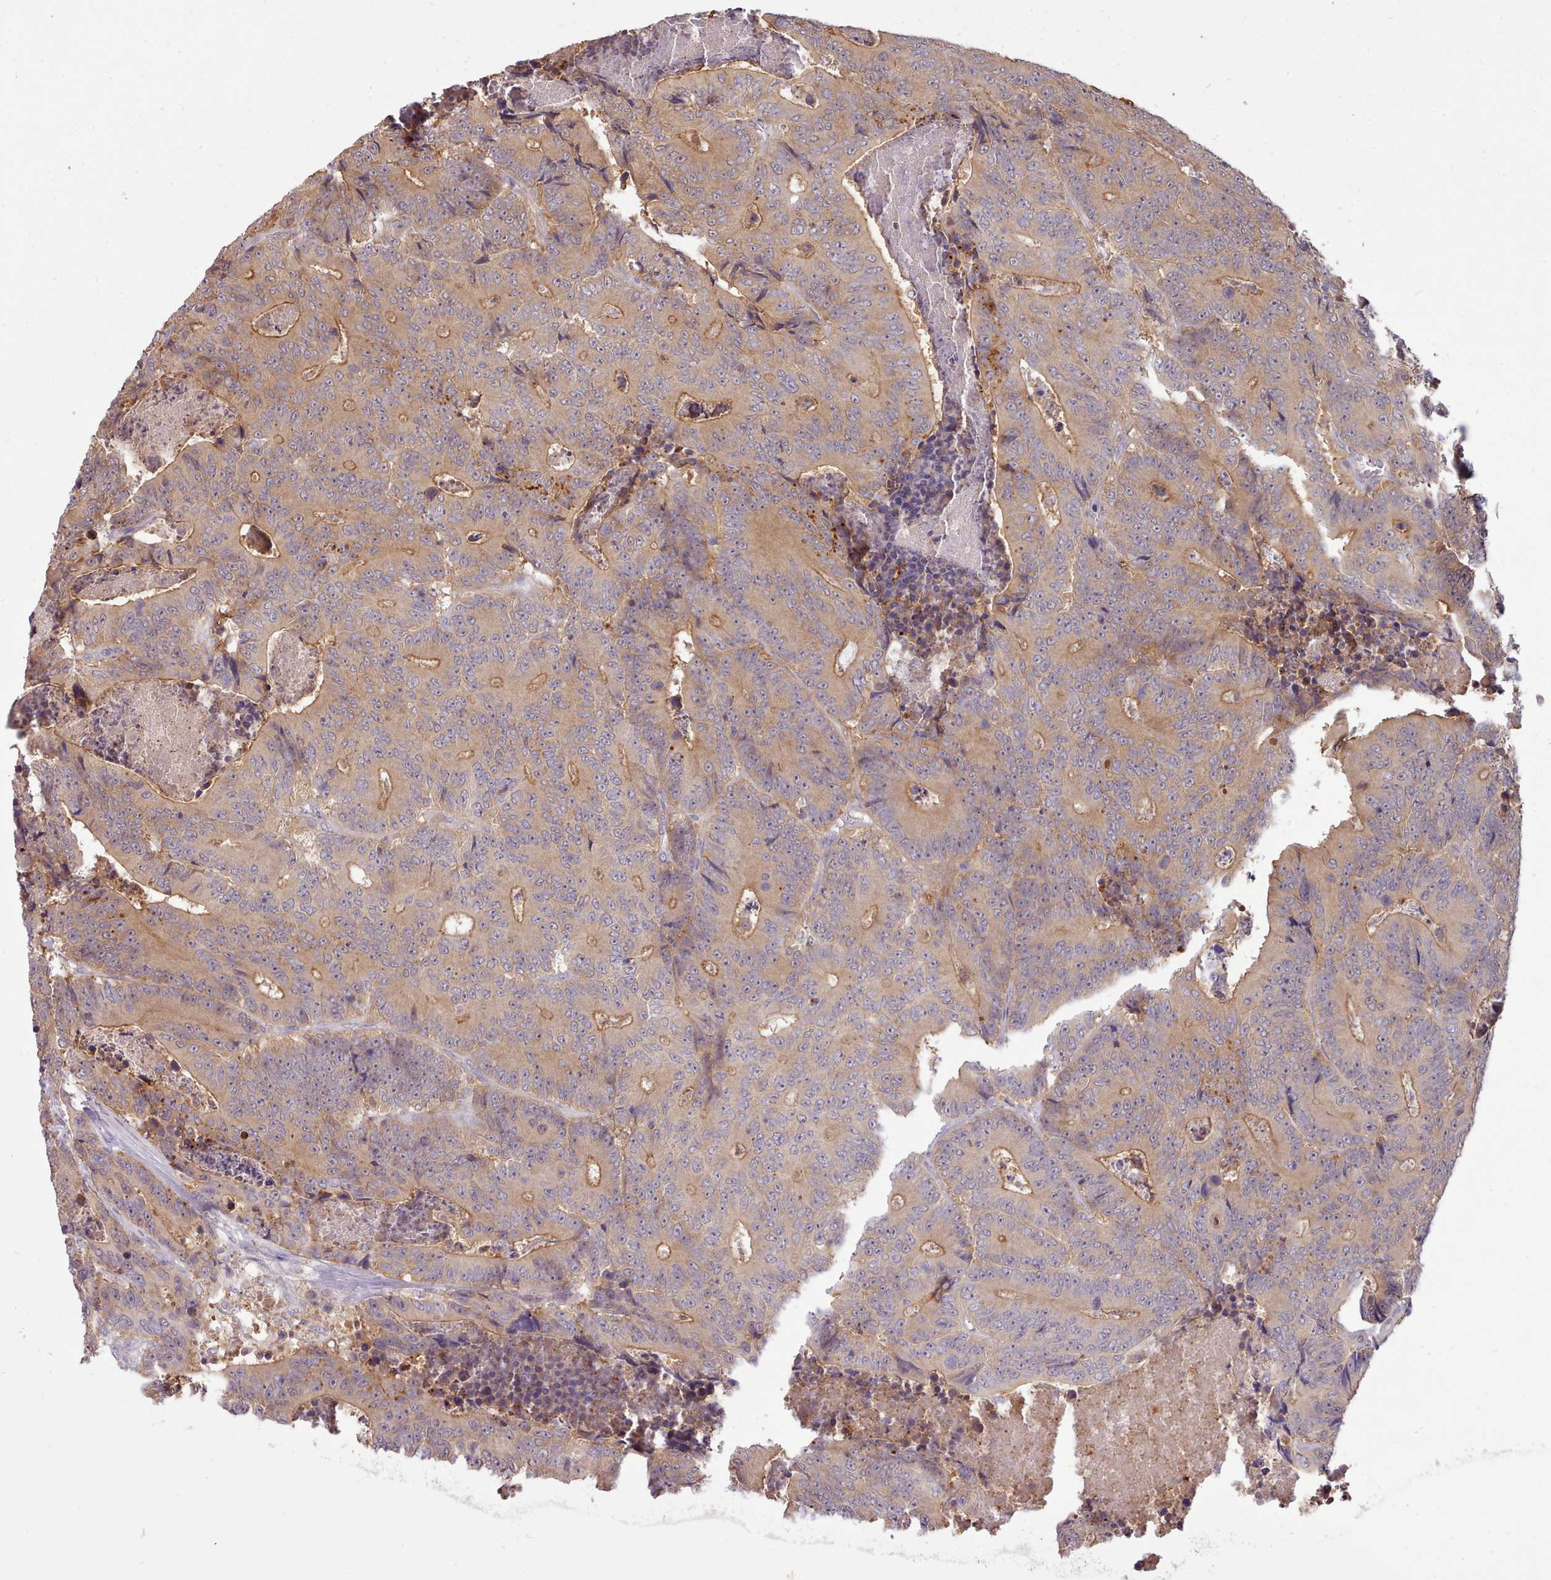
{"staining": {"intensity": "moderate", "quantity": ">75%", "location": "cytoplasmic/membranous"}, "tissue": "colorectal cancer", "cell_type": "Tumor cells", "image_type": "cancer", "snomed": [{"axis": "morphology", "description": "Adenocarcinoma, NOS"}, {"axis": "topography", "description": "Colon"}], "caption": "Protein expression analysis of human adenocarcinoma (colorectal) reveals moderate cytoplasmic/membranous staining in approximately >75% of tumor cells. (Brightfield microscopy of DAB IHC at high magnification).", "gene": "ARL17A", "patient": {"sex": "male", "age": 83}}